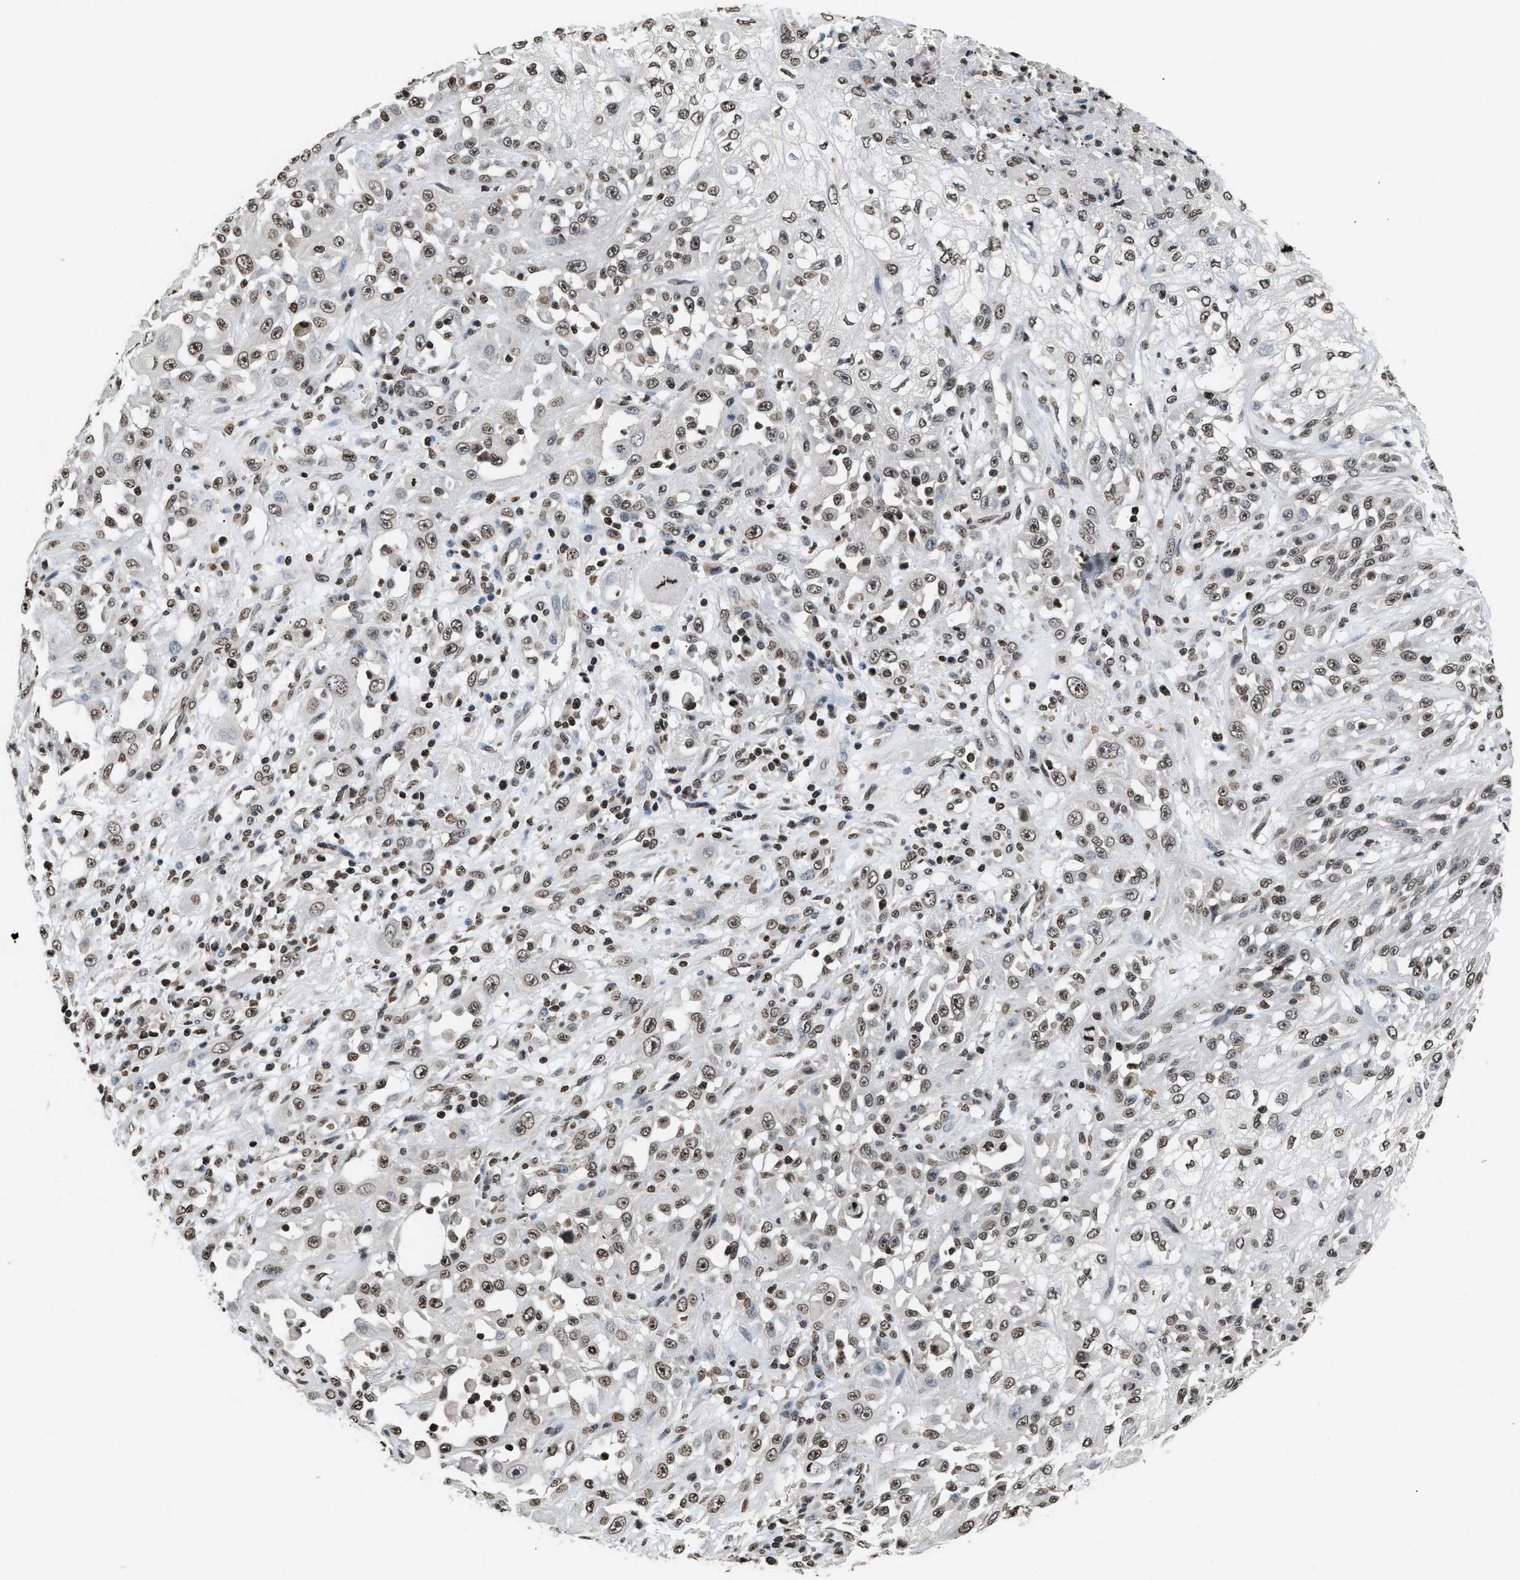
{"staining": {"intensity": "weak", "quantity": ">75%", "location": "nuclear"}, "tissue": "skin cancer", "cell_type": "Tumor cells", "image_type": "cancer", "snomed": [{"axis": "morphology", "description": "Squamous cell carcinoma, NOS"}, {"axis": "morphology", "description": "Squamous cell carcinoma, metastatic, NOS"}, {"axis": "topography", "description": "Skin"}, {"axis": "topography", "description": "Lymph node"}], "caption": "Skin squamous cell carcinoma stained with immunohistochemistry demonstrates weak nuclear expression in approximately >75% of tumor cells.", "gene": "DNASE1L3", "patient": {"sex": "male", "age": 75}}